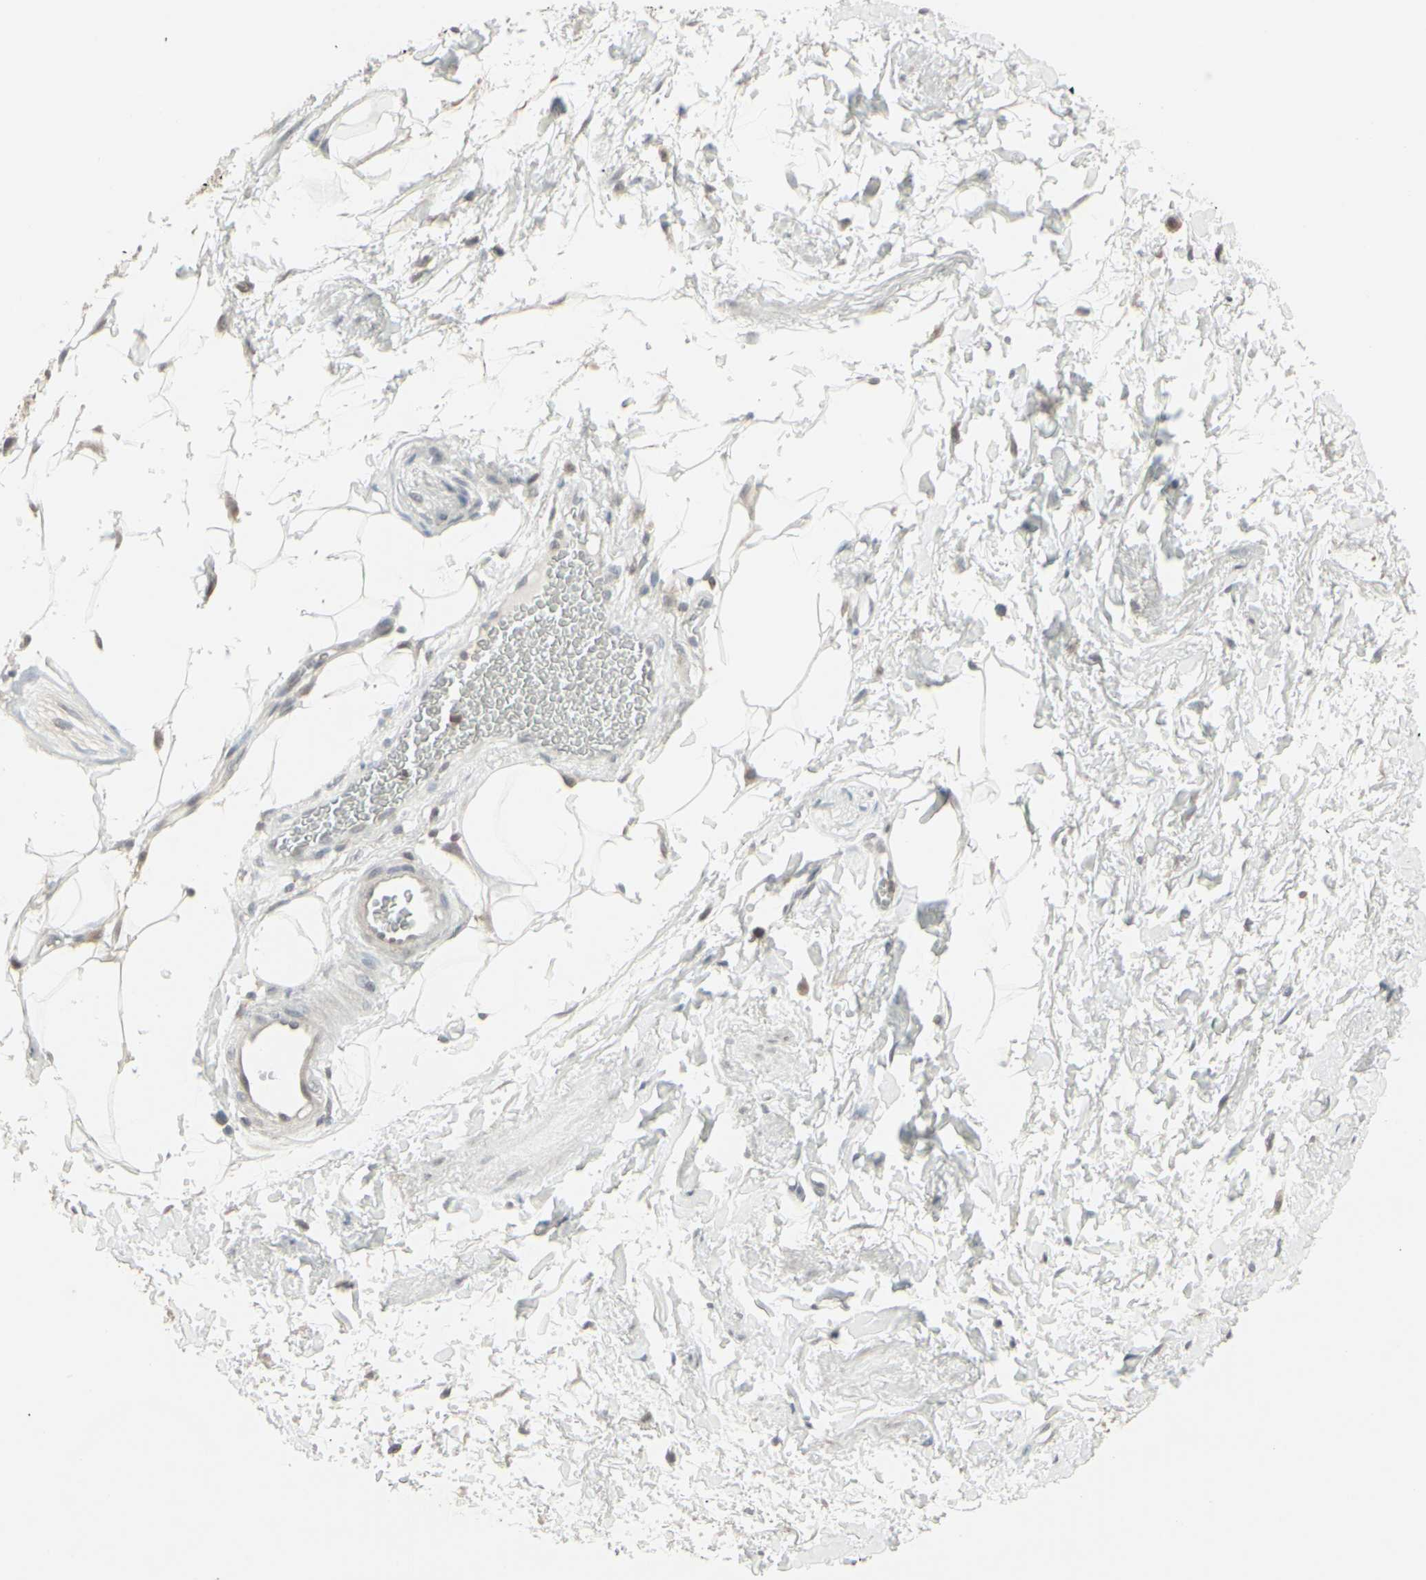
{"staining": {"intensity": "negative", "quantity": "none", "location": "none"}, "tissue": "adipose tissue", "cell_type": "Adipocytes", "image_type": "normal", "snomed": [{"axis": "morphology", "description": "Normal tissue, NOS"}, {"axis": "topography", "description": "Soft tissue"}, {"axis": "topography", "description": "Peripheral nerve tissue"}], "caption": "Immunohistochemistry (IHC) photomicrograph of benign human adipose tissue stained for a protein (brown), which displays no expression in adipocytes. The staining was performed using DAB to visualize the protein expression in brown, while the nuclei were stained in blue with hematoxylin (Magnification: 20x).", "gene": "SAMSN1", "patient": {"sex": "female", "age": 71}}